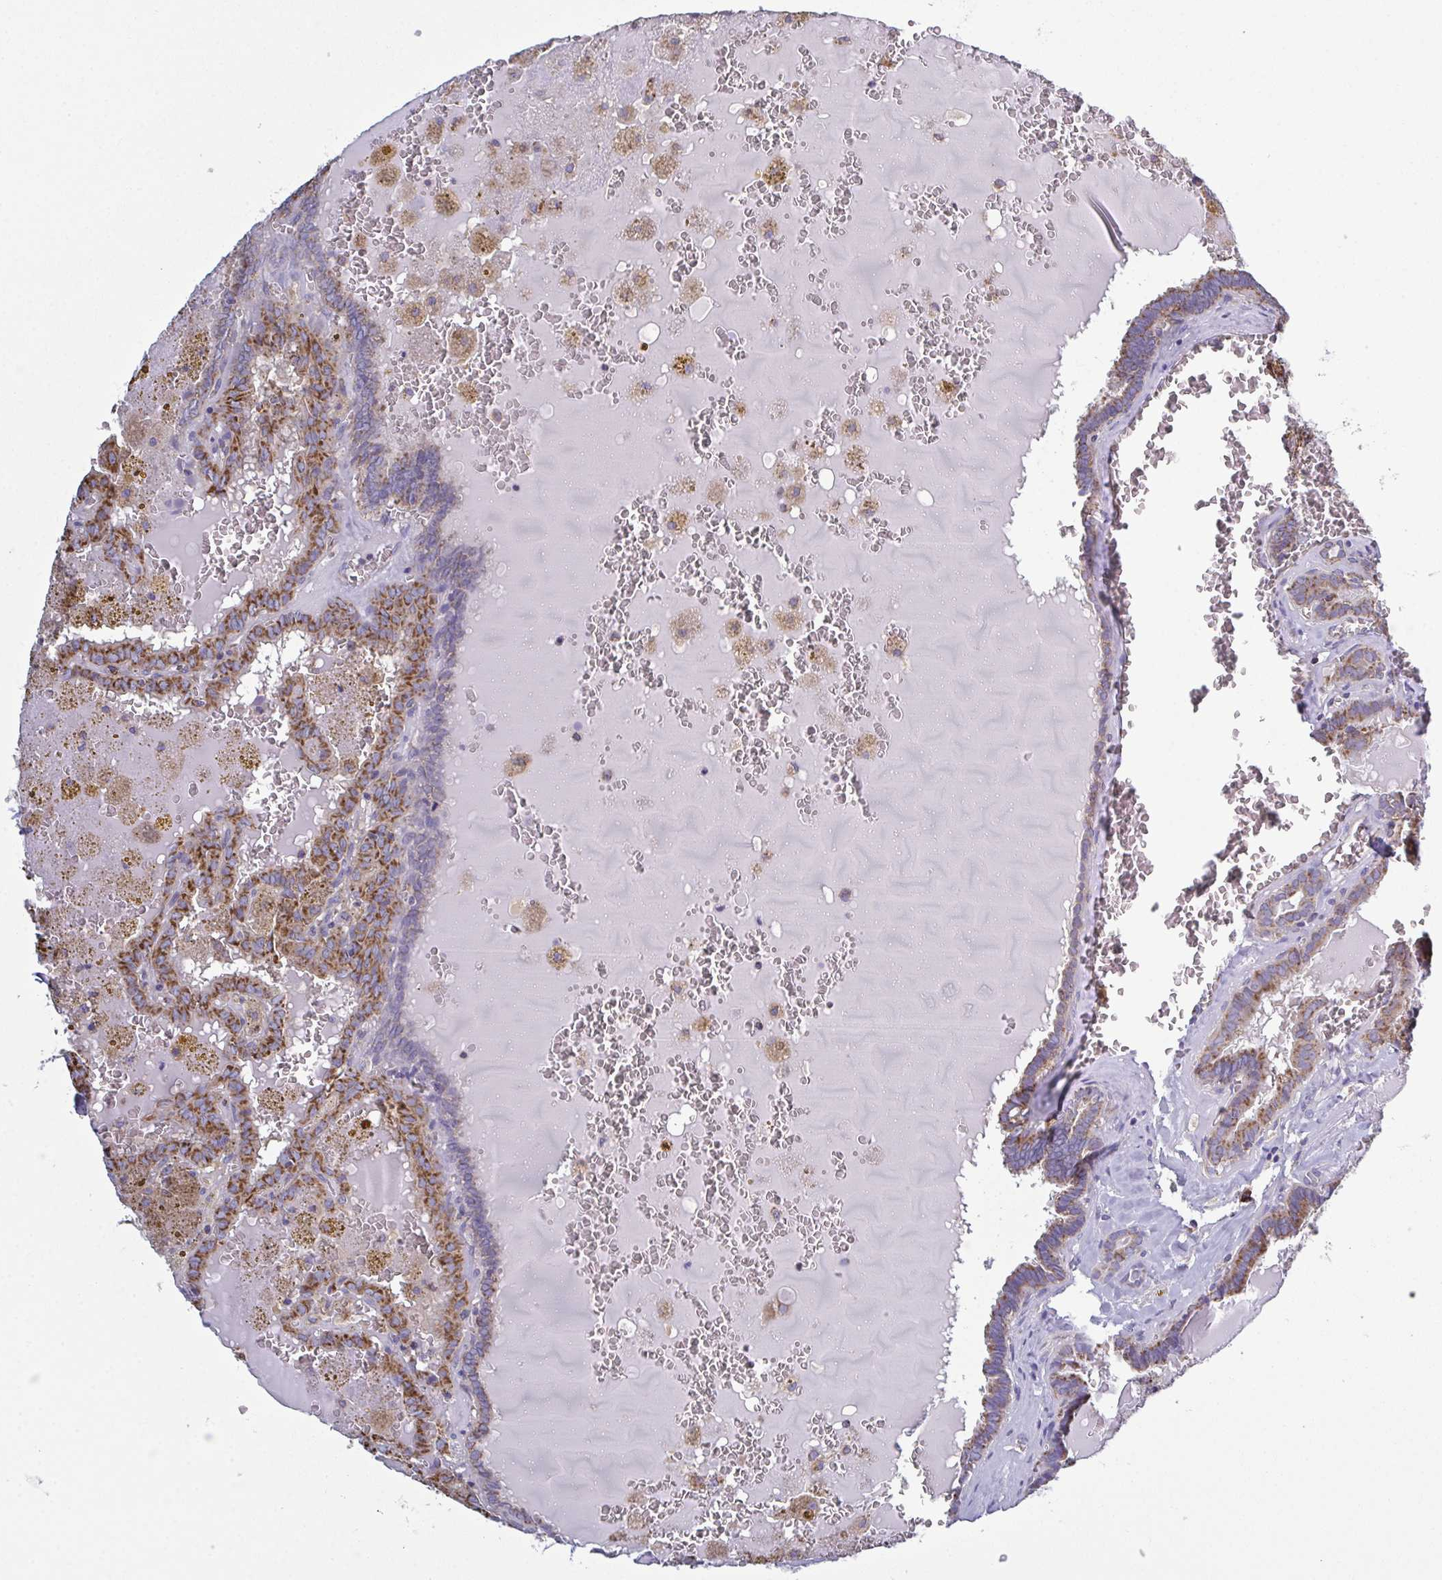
{"staining": {"intensity": "moderate", "quantity": ">75%", "location": "cytoplasmic/membranous"}, "tissue": "thyroid cancer", "cell_type": "Tumor cells", "image_type": "cancer", "snomed": [{"axis": "morphology", "description": "Papillary adenocarcinoma, NOS"}, {"axis": "topography", "description": "Thyroid gland"}], "caption": "Approximately >75% of tumor cells in human thyroid cancer (papillary adenocarcinoma) display moderate cytoplasmic/membranous protein expression as visualized by brown immunohistochemical staining.", "gene": "CSDE1", "patient": {"sex": "female", "age": 39}}